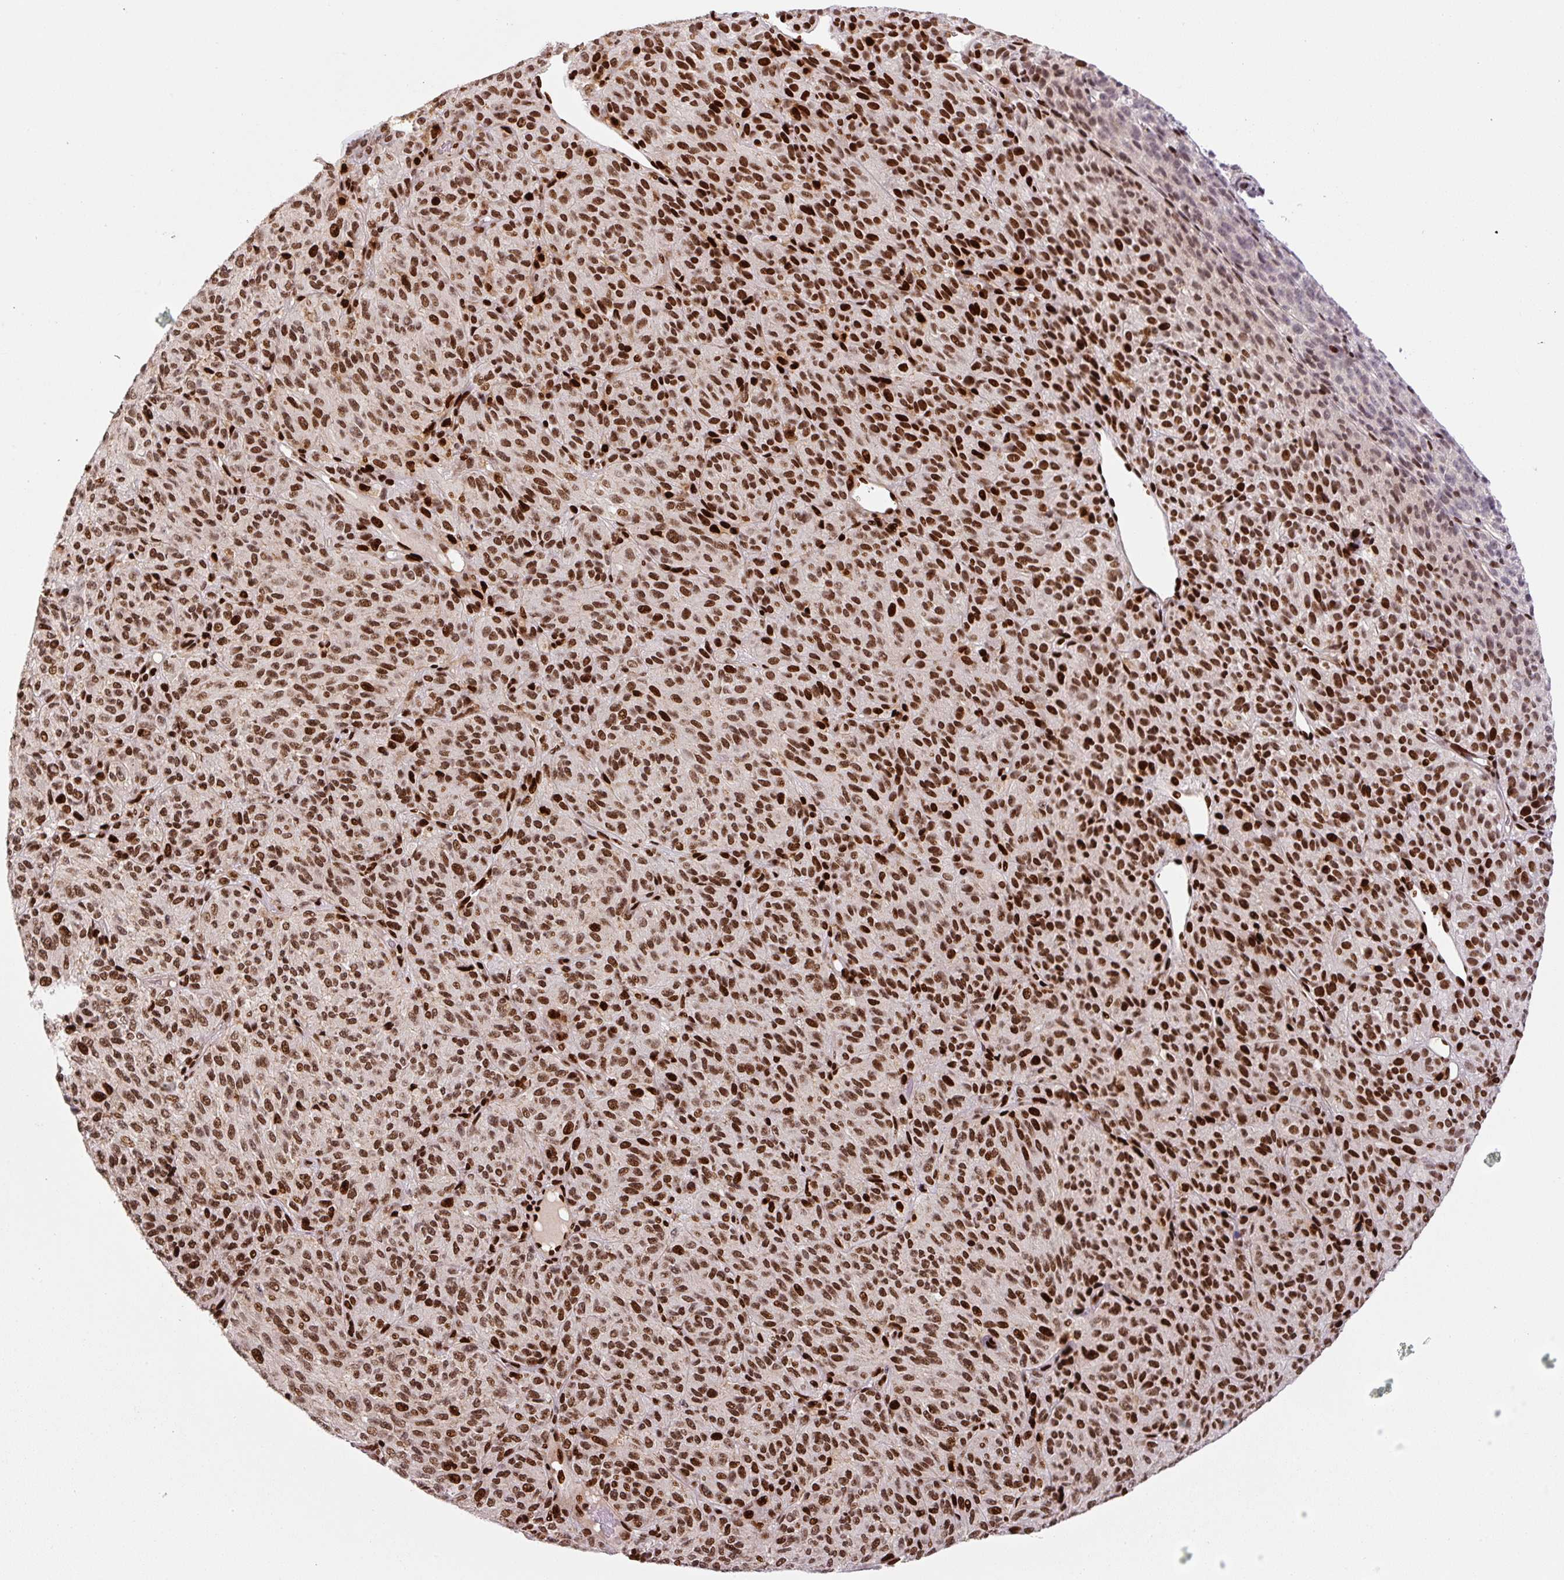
{"staining": {"intensity": "strong", "quantity": ">75%", "location": "nuclear"}, "tissue": "melanoma", "cell_type": "Tumor cells", "image_type": "cancer", "snomed": [{"axis": "morphology", "description": "Malignant melanoma, Metastatic site"}, {"axis": "topography", "description": "Brain"}], "caption": "Melanoma stained with immunohistochemistry exhibits strong nuclear expression in about >75% of tumor cells.", "gene": "PYDC2", "patient": {"sex": "female", "age": 56}}